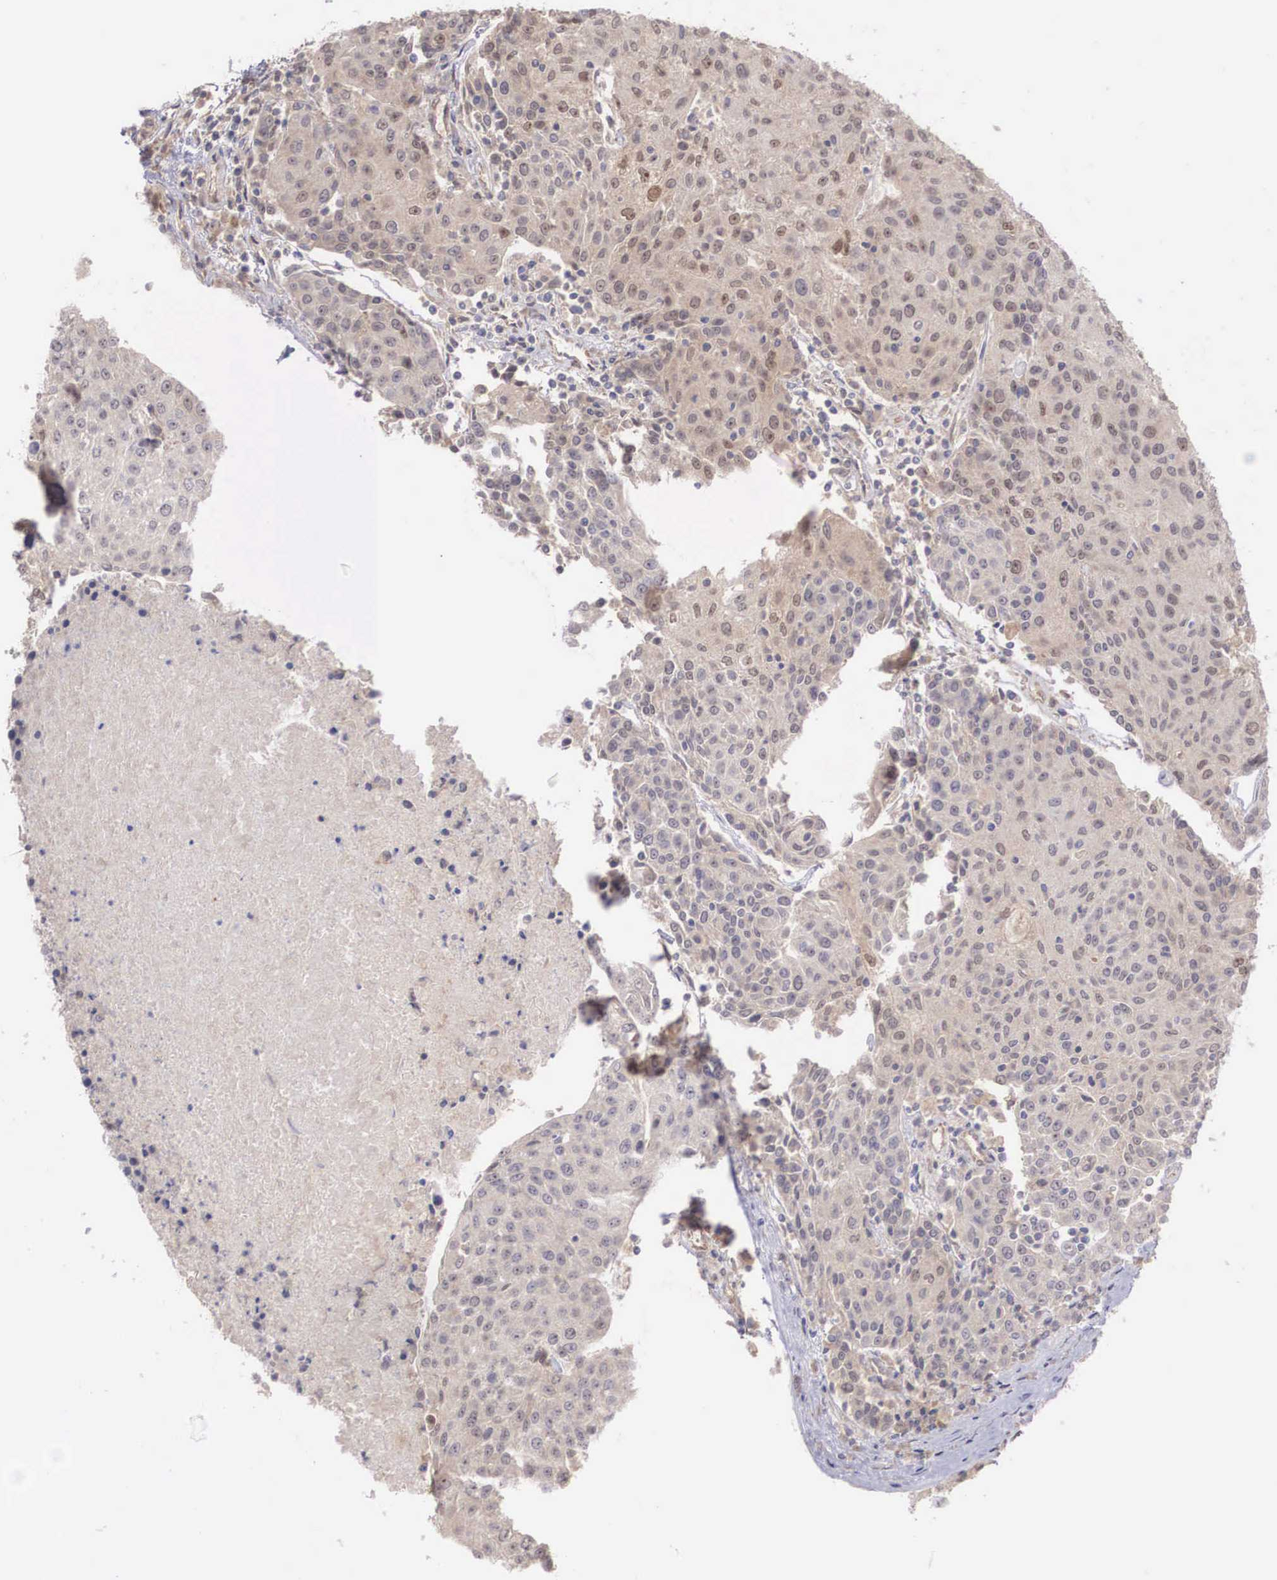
{"staining": {"intensity": "weak", "quantity": "25%-75%", "location": "cytoplasmic/membranous"}, "tissue": "urothelial cancer", "cell_type": "Tumor cells", "image_type": "cancer", "snomed": [{"axis": "morphology", "description": "Urothelial carcinoma, High grade"}, {"axis": "topography", "description": "Urinary bladder"}], "caption": "Weak cytoplasmic/membranous staining is present in approximately 25%-75% of tumor cells in urothelial cancer.", "gene": "DNAJB7", "patient": {"sex": "female", "age": 85}}